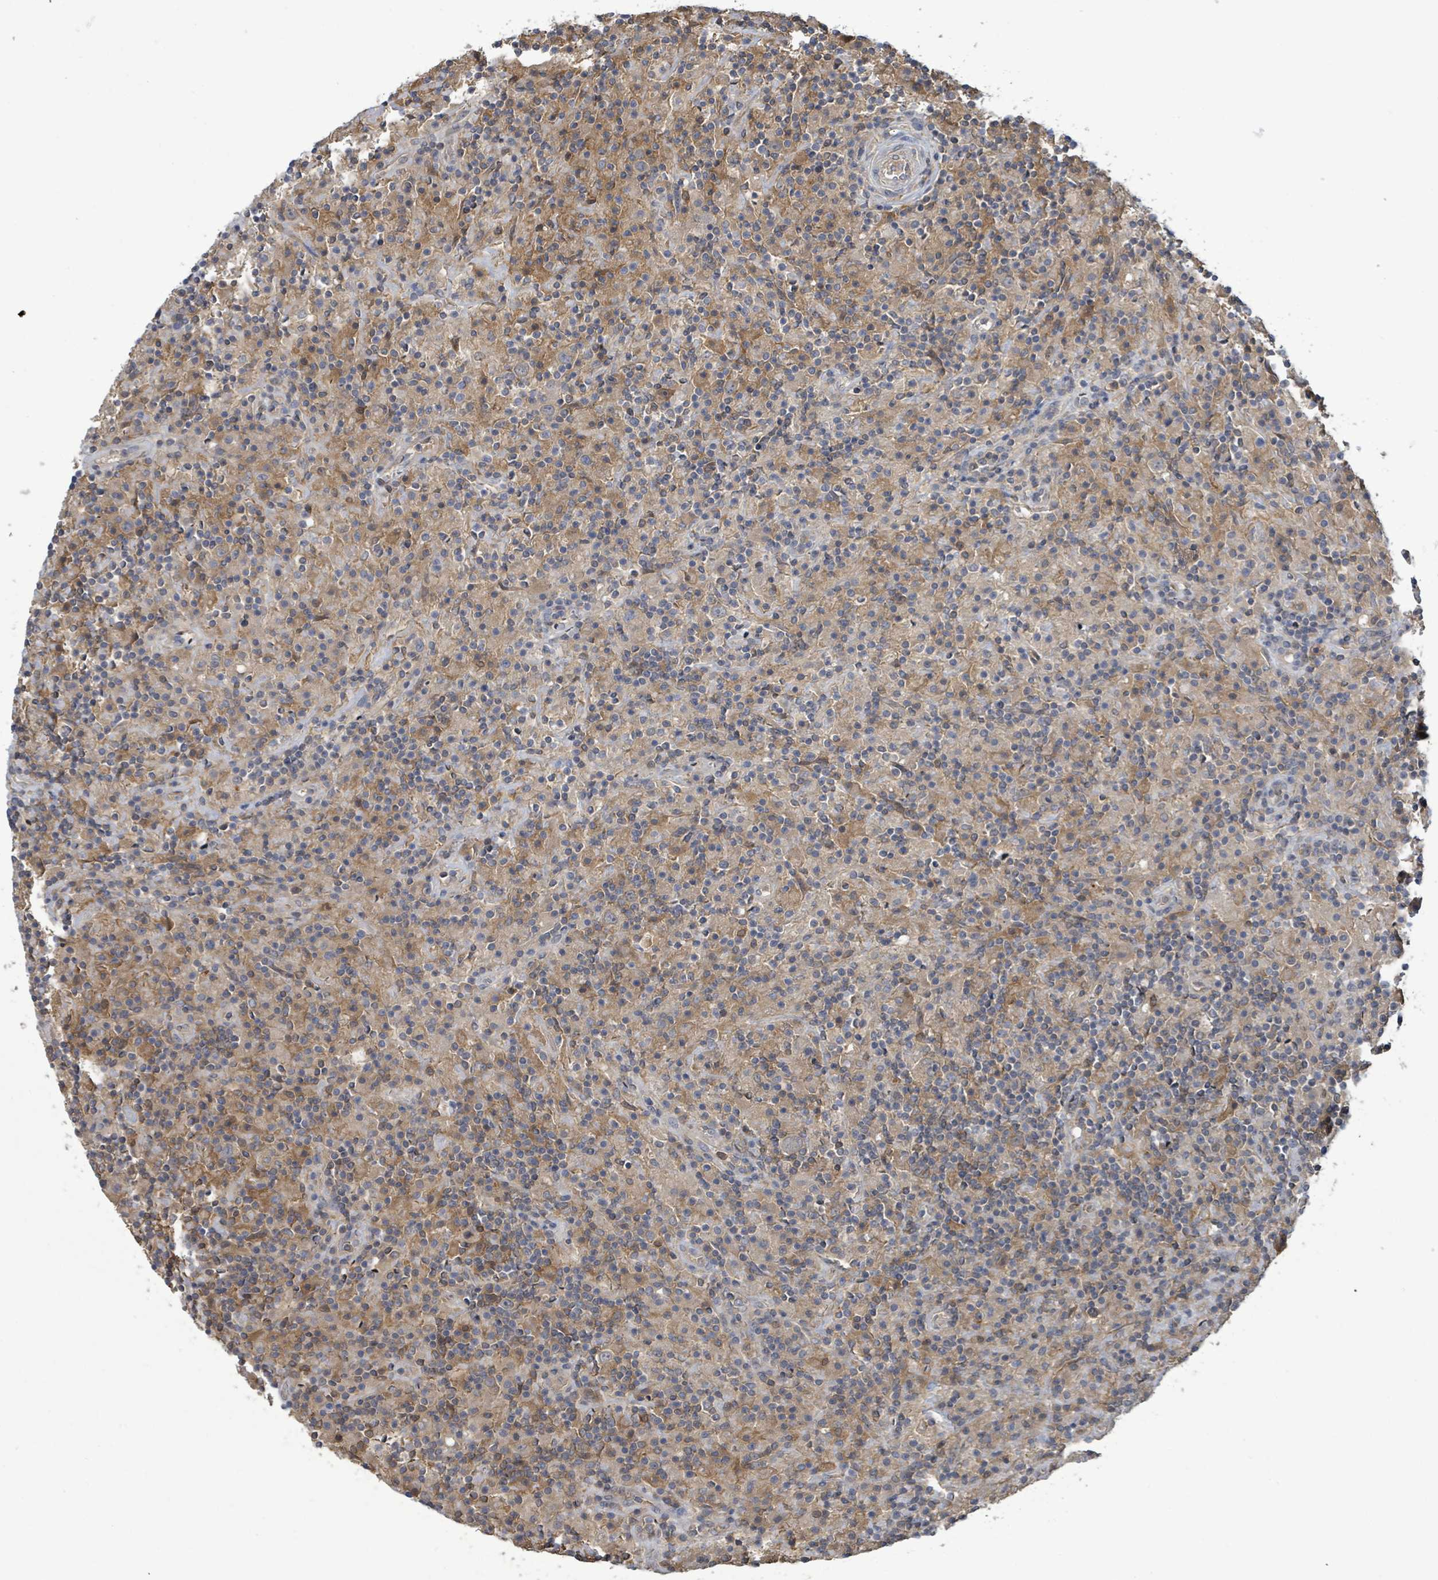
{"staining": {"intensity": "weak", "quantity": "<25%", "location": "cytoplasmic/membranous"}, "tissue": "lymphoma", "cell_type": "Tumor cells", "image_type": "cancer", "snomed": [{"axis": "morphology", "description": "Hodgkin's disease, NOS"}, {"axis": "topography", "description": "Lymph node"}], "caption": "The IHC image has no significant staining in tumor cells of Hodgkin's disease tissue.", "gene": "PGAM1", "patient": {"sex": "male", "age": 70}}